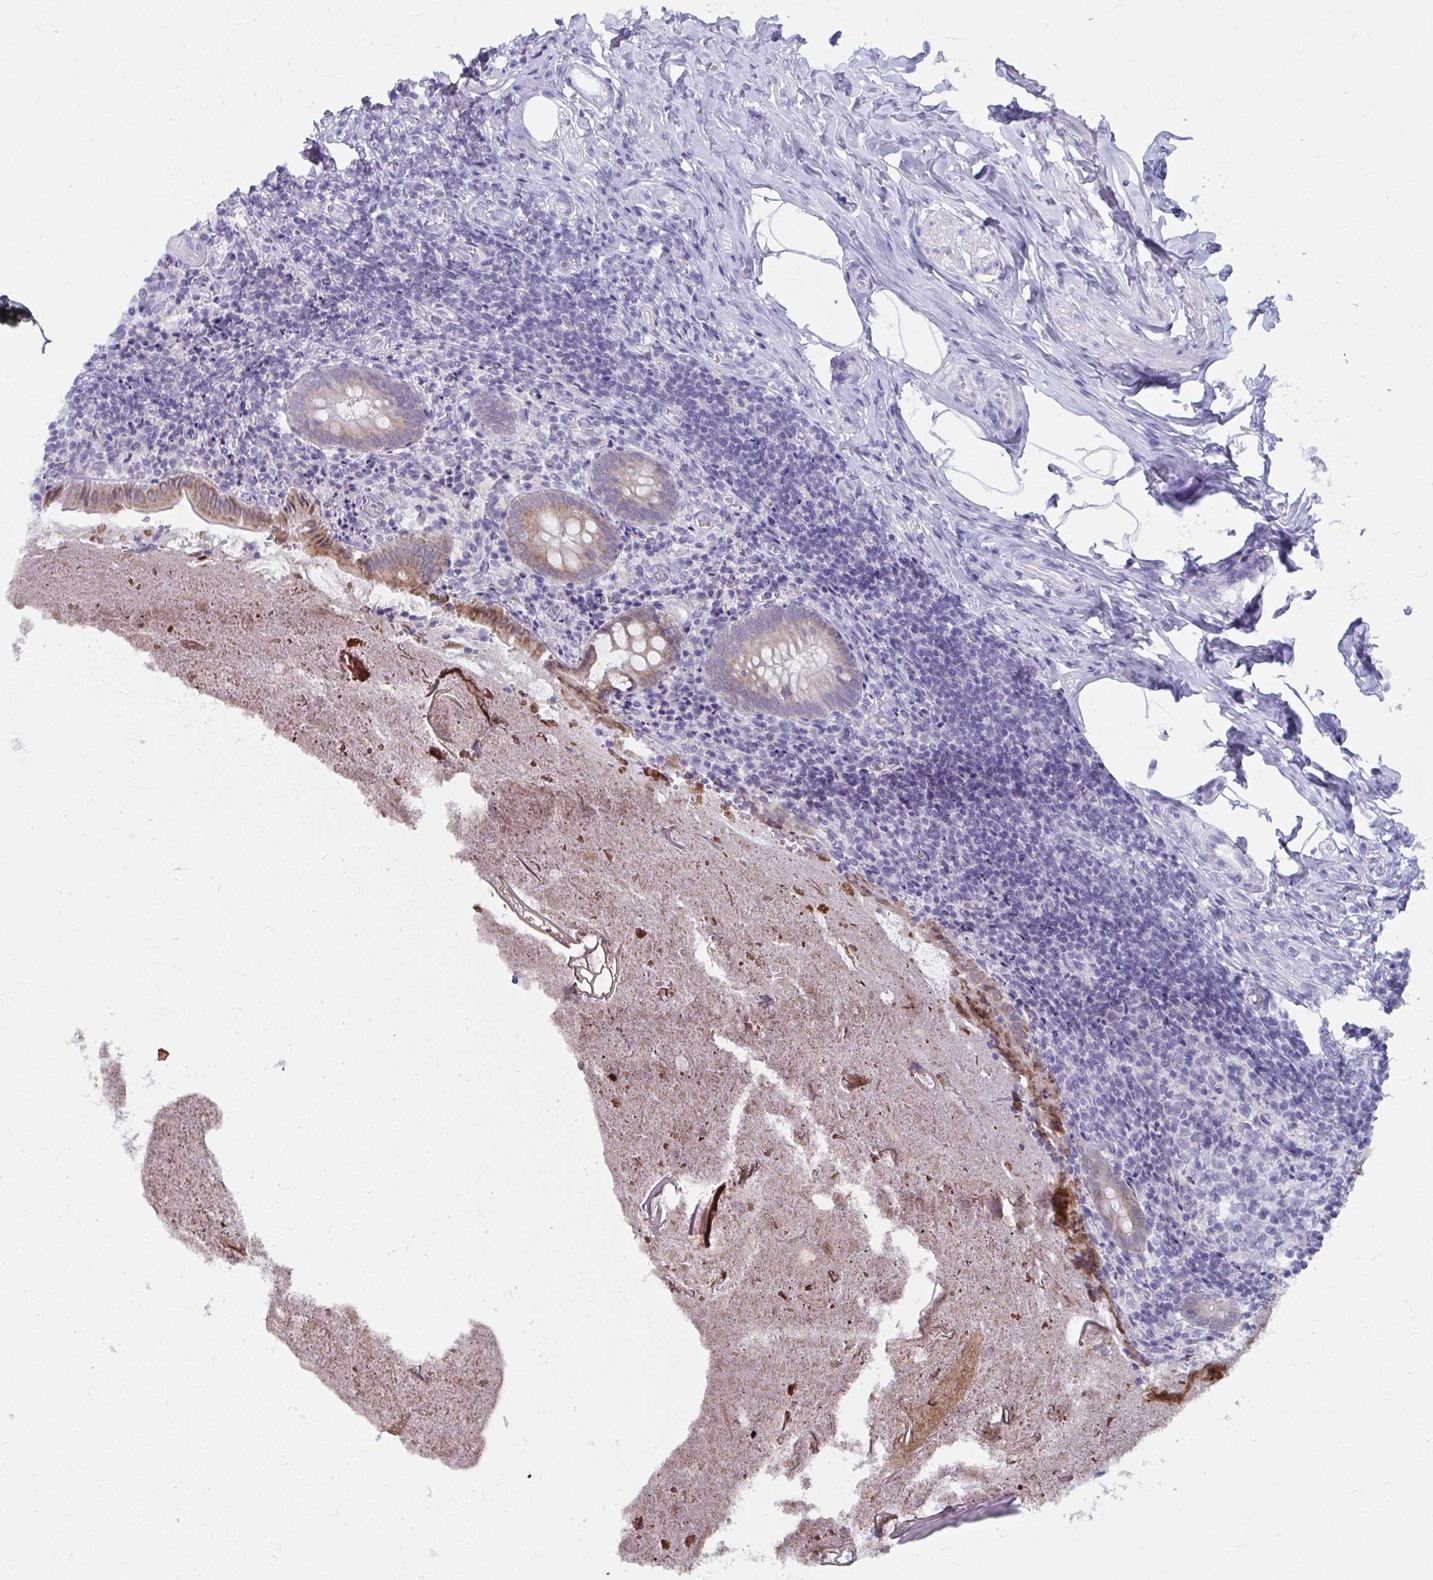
{"staining": {"intensity": "moderate", "quantity": "25%-75%", "location": "cytoplasmic/membranous"}, "tissue": "appendix", "cell_type": "Glandular cells", "image_type": "normal", "snomed": [{"axis": "morphology", "description": "Normal tissue, NOS"}, {"axis": "topography", "description": "Appendix"}], "caption": "This micrograph exhibits IHC staining of benign appendix, with medium moderate cytoplasmic/membranous expression in approximately 25%-75% of glandular cells.", "gene": "UGT3A2", "patient": {"sex": "female", "age": 17}}